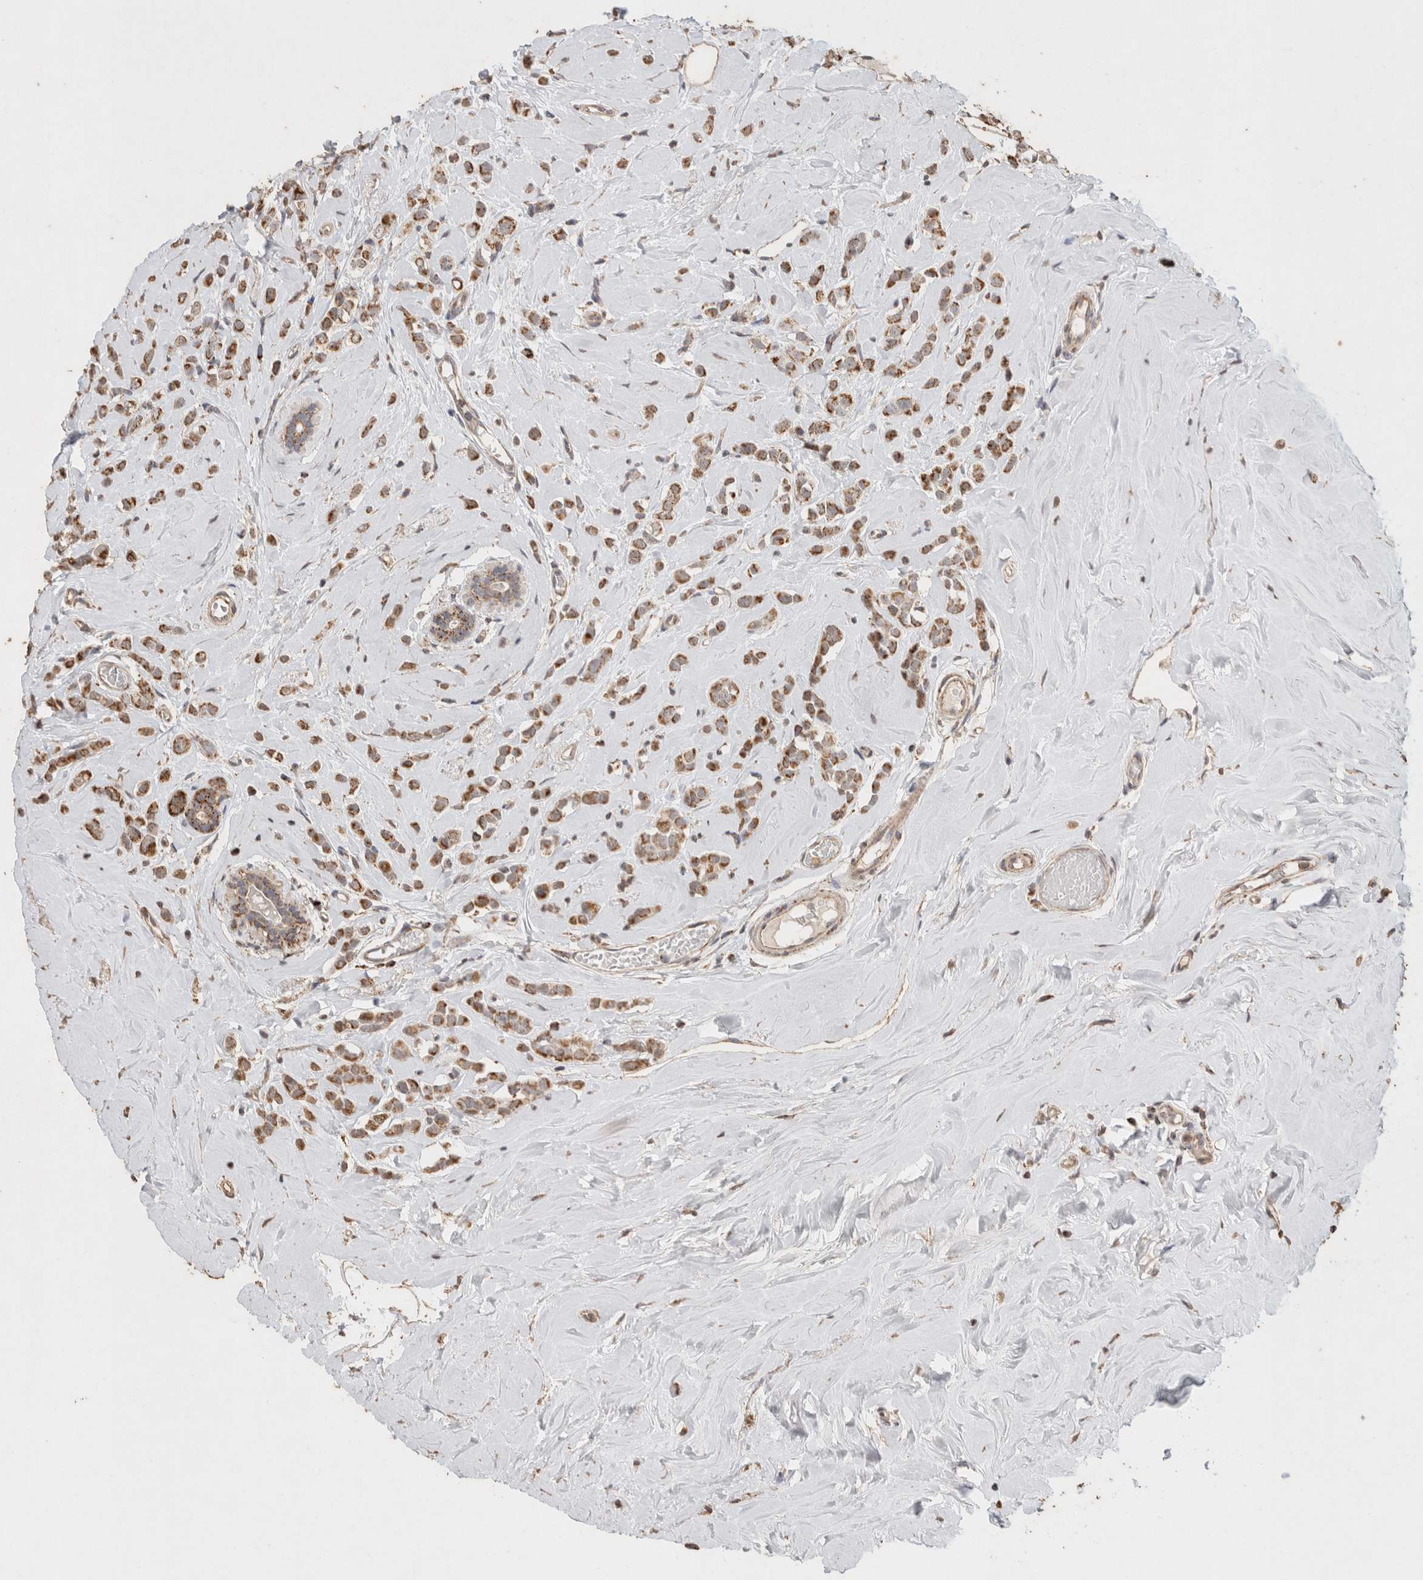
{"staining": {"intensity": "moderate", "quantity": ">75%", "location": "cytoplasmic/membranous"}, "tissue": "breast cancer", "cell_type": "Tumor cells", "image_type": "cancer", "snomed": [{"axis": "morphology", "description": "Lobular carcinoma"}, {"axis": "topography", "description": "Breast"}], "caption": "Lobular carcinoma (breast) stained for a protein reveals moderate cytoplasmic/membranous positivity in tumor cells.", "gene": "ACADM", "patient": {"sex": "female", "age": 47}}